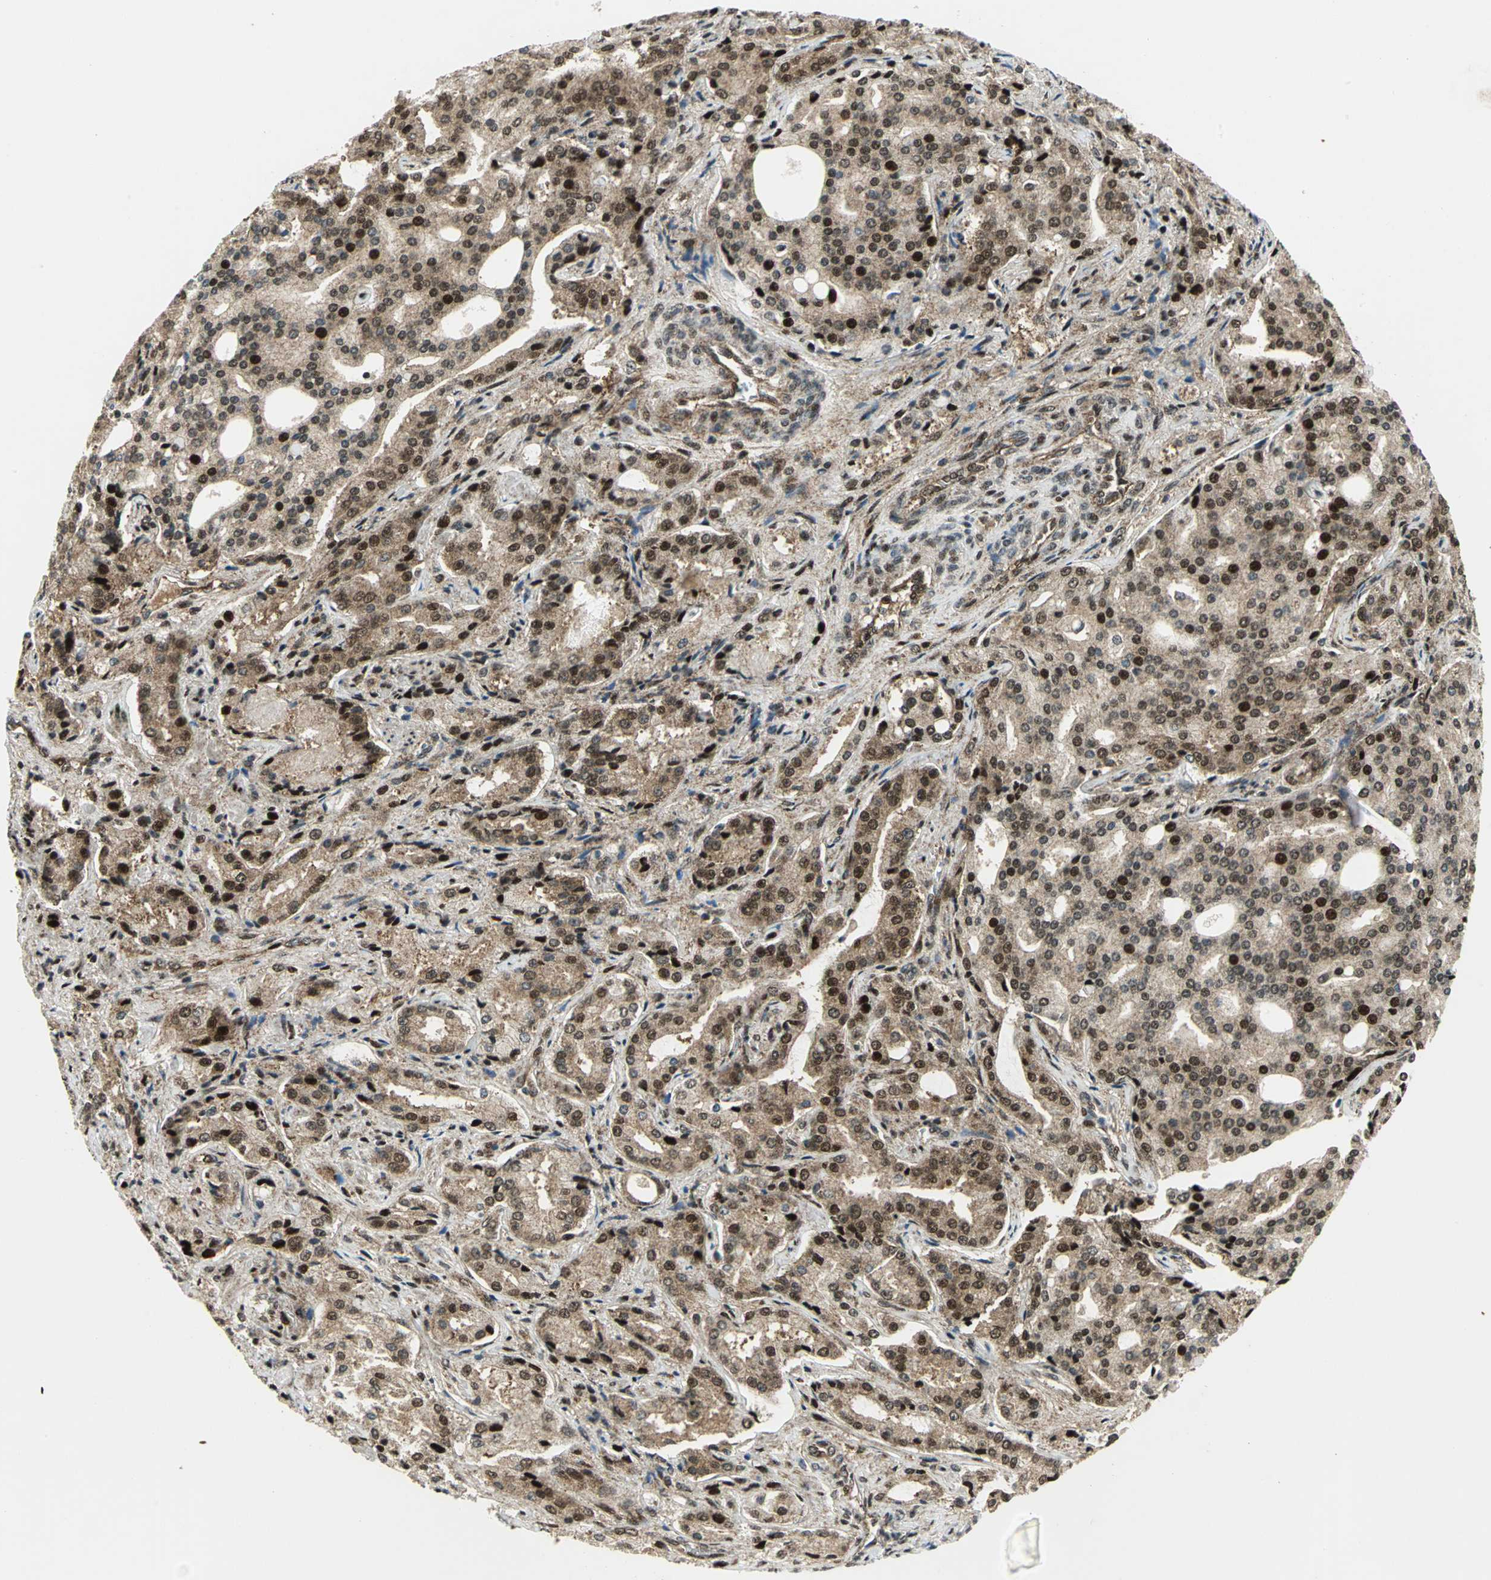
{"staining": {"intensity": "strong", "quantity": ">75%", "location": "cytoplasmic/membranous,nuclear"}, "tissue": "prostate cancer", "cell_type": "Tumor cells", "image_type": "cancer", "snomed": [{"axis": "morphology", "description": "Adenocarcinoma, High grade"}, {"axis": "topography", "description": "Prostate"}], "caption": "This is a histology image of IHC staining of prostate adenocarcinoma (high-grade), which shows strong expression in the cytoplasmic/membranous and nuclear of tumor cells.", "gene": "COPS5", "patient": {"sex": "male", "age": 72}}